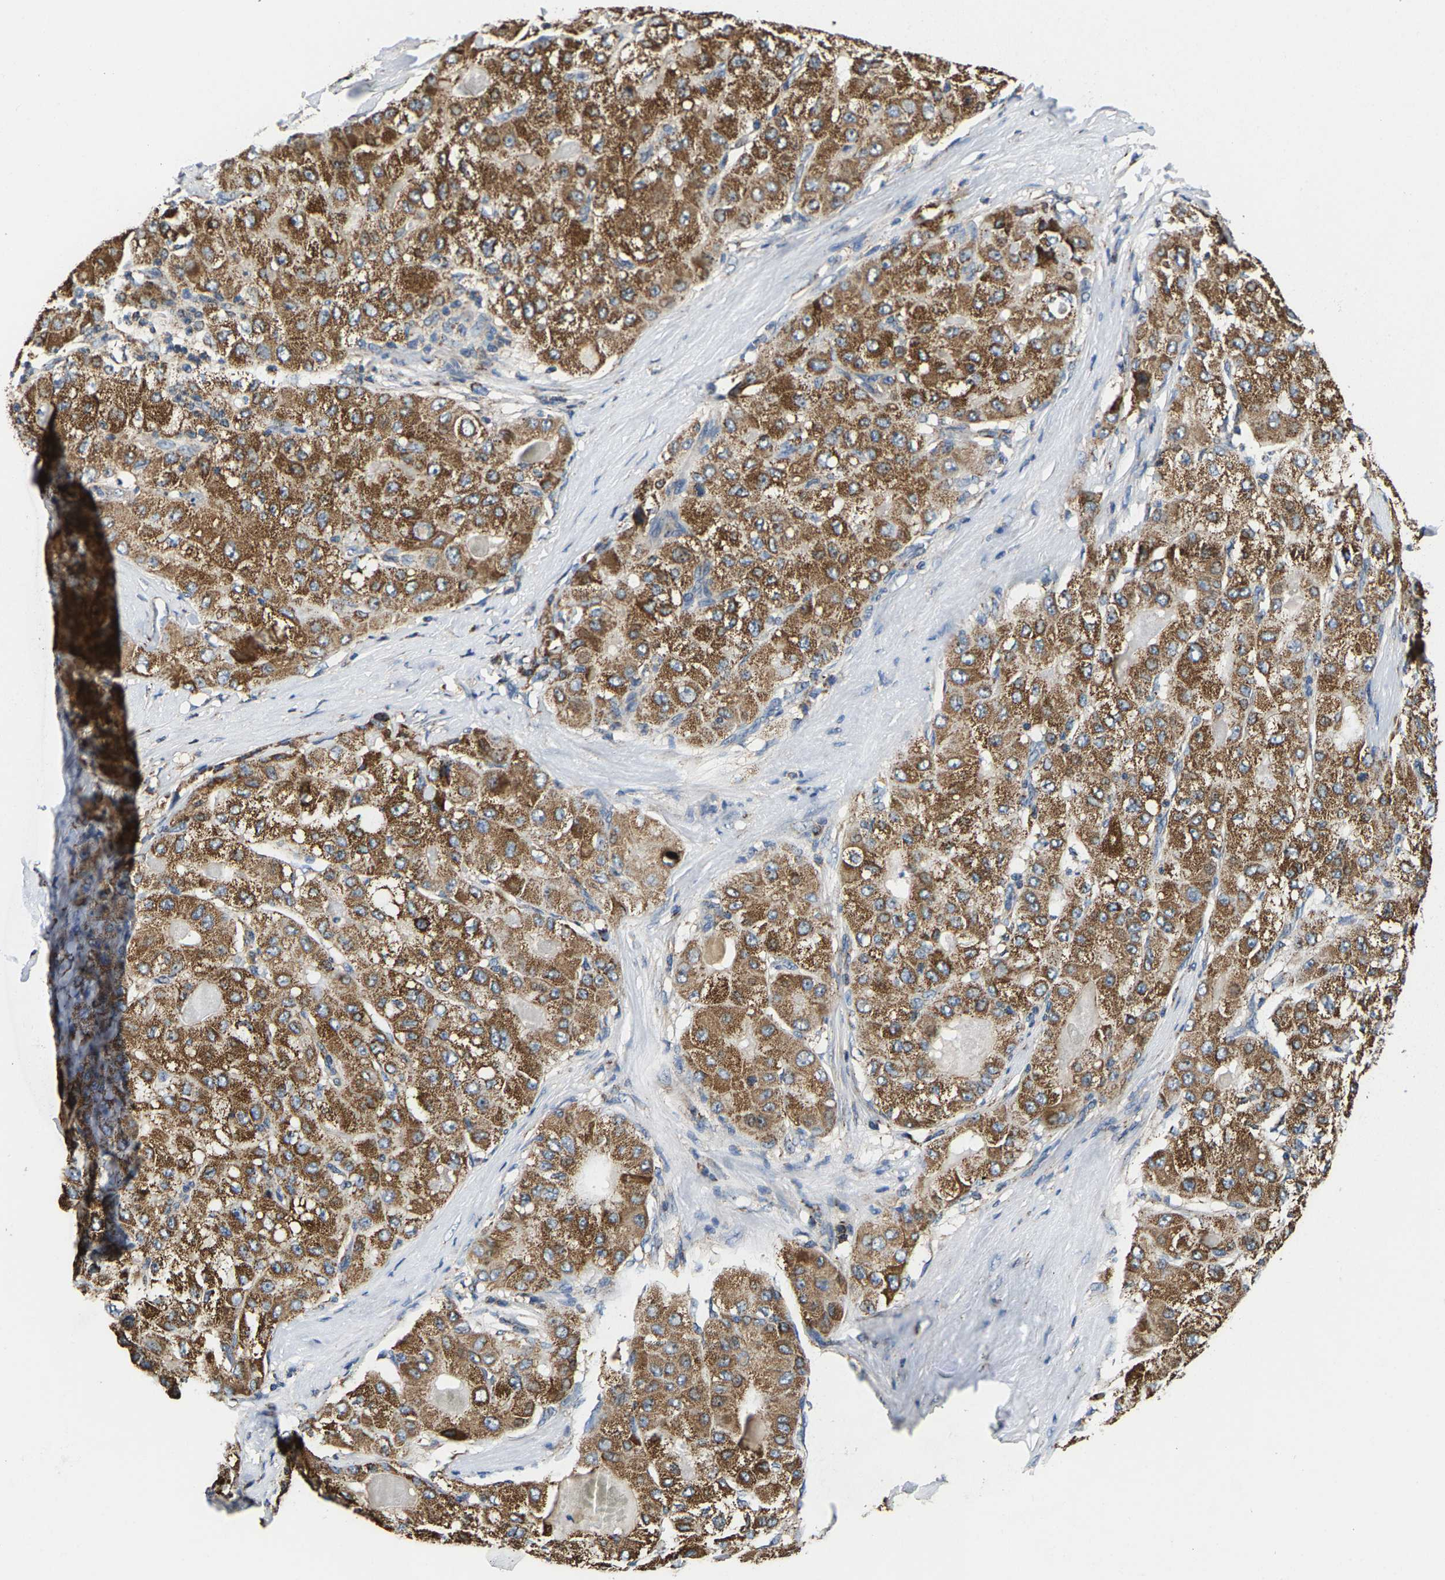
{"staining": {"intensity": "moderate", "quantity": ">75%", "location": "cytoplasmic/membranous"}, "tissue": "liver cancer", "cell_type": "Tumor cells", "image_type": "cancer", "snomed": [{"axis": "morphology", "description": "Carcinoma, Hepatocellular, NOS"}, {"axis": "topography", "description": "Liver"}], "caption": "DAB immunohistochemical staining of human hepatocellular carcinoma (liver) demonstrates moderate cytoplasmic/membranous protein staining in approximately >75% of tumor cells.", "gene": "SHMT2", "patient": {"sex": "male", "age": 80}}